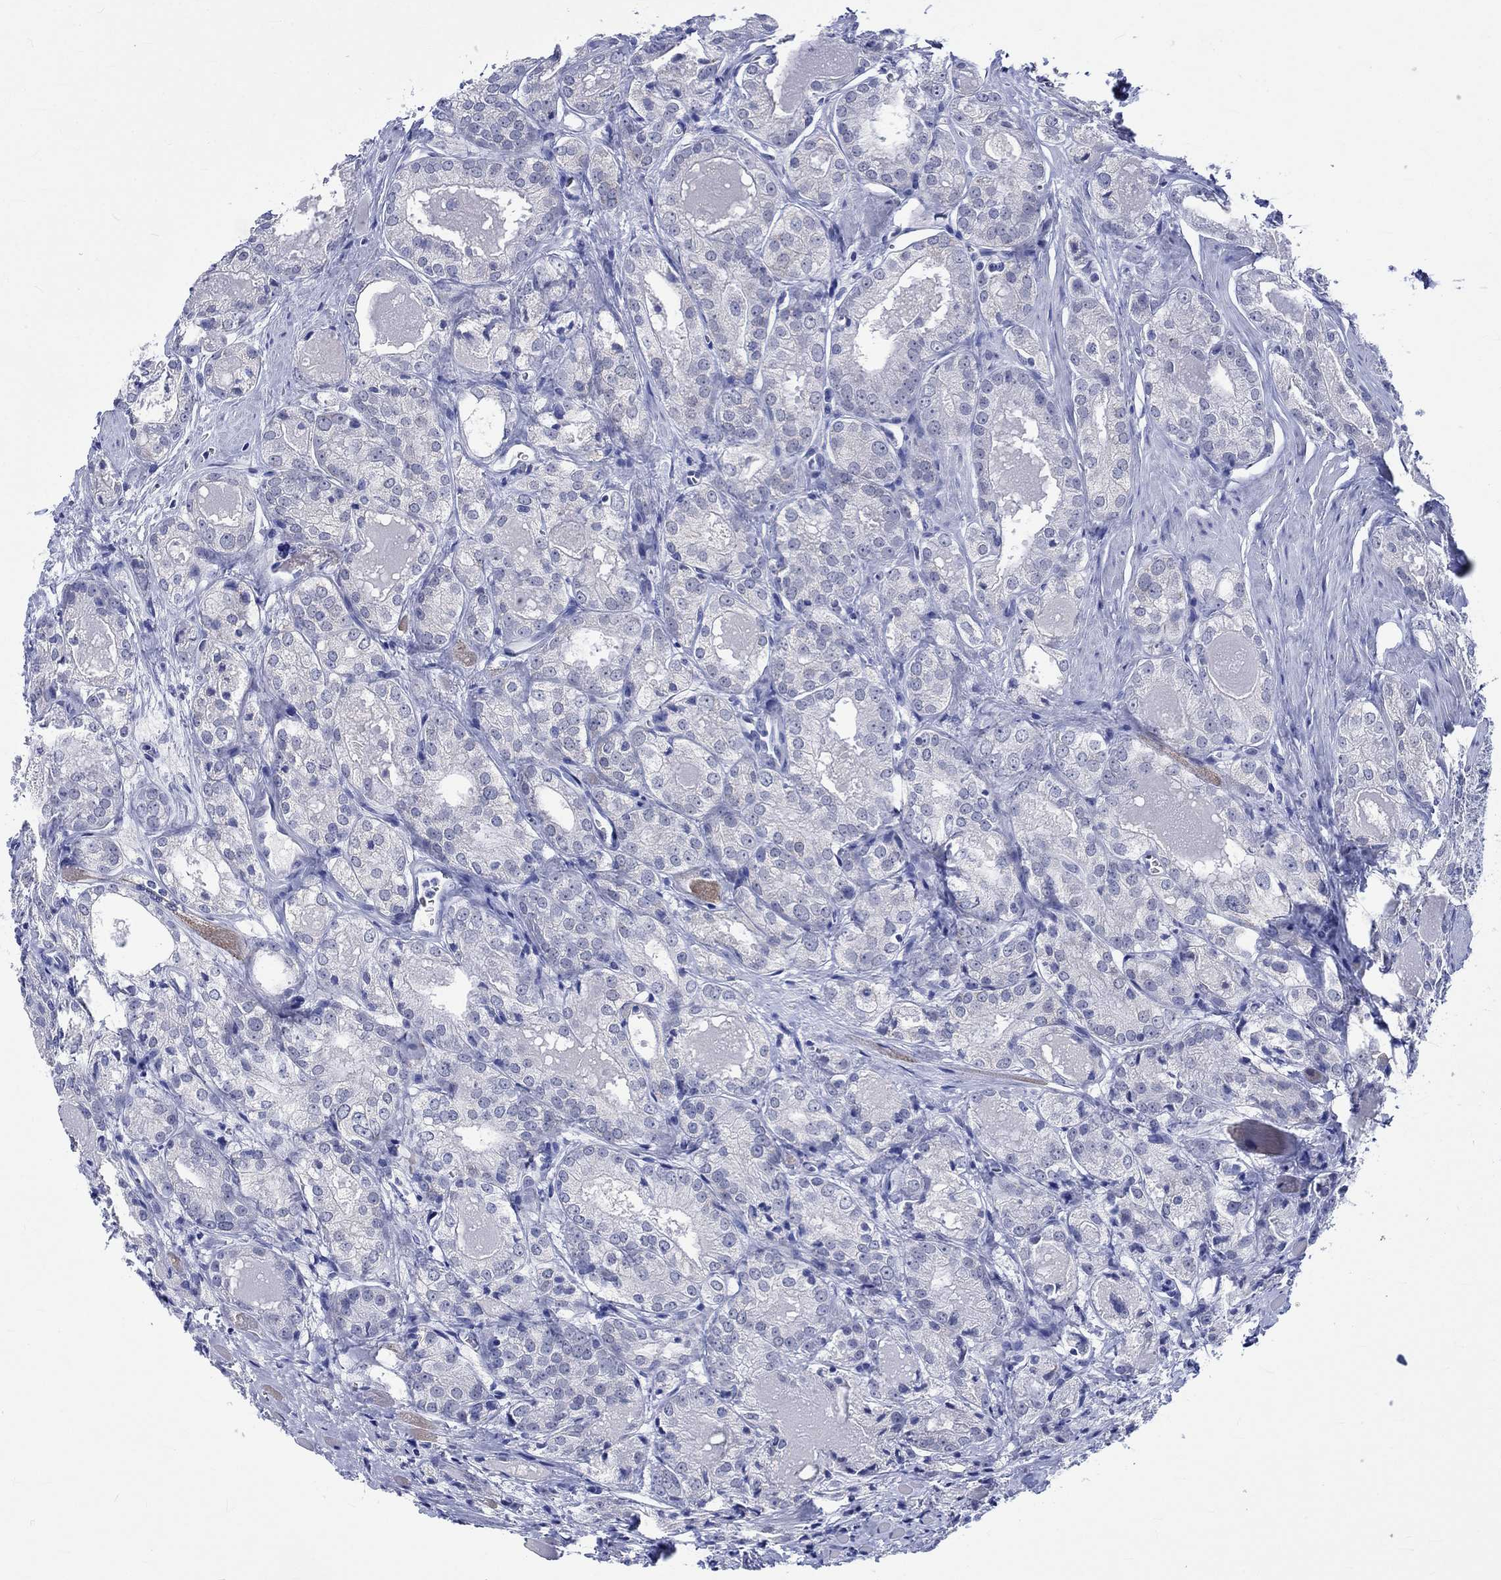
{"staining": {"intensity": "negative", "quantity": "none", "location": "none"}, "tissue": "prostate cancer", "cell_type": "Tumor cells", "image_type": "cancer", "snomed": [{"axis": "morphology", "description": "Adenocarcinoma, NOS"}, {"axis": "morphology", "description": "Adenocarcinoma, High grade"}, {"axis": "topography", "description": "Prostate"}], "caption": "IHC photomicrograph of neoplastic tissue: adenocarcinoma (prostate) stained with DAB reveals no significant protein positivity in tumor cells.", "gene": "KLHL33", "patient": {"sex": "male", "age": 70}}